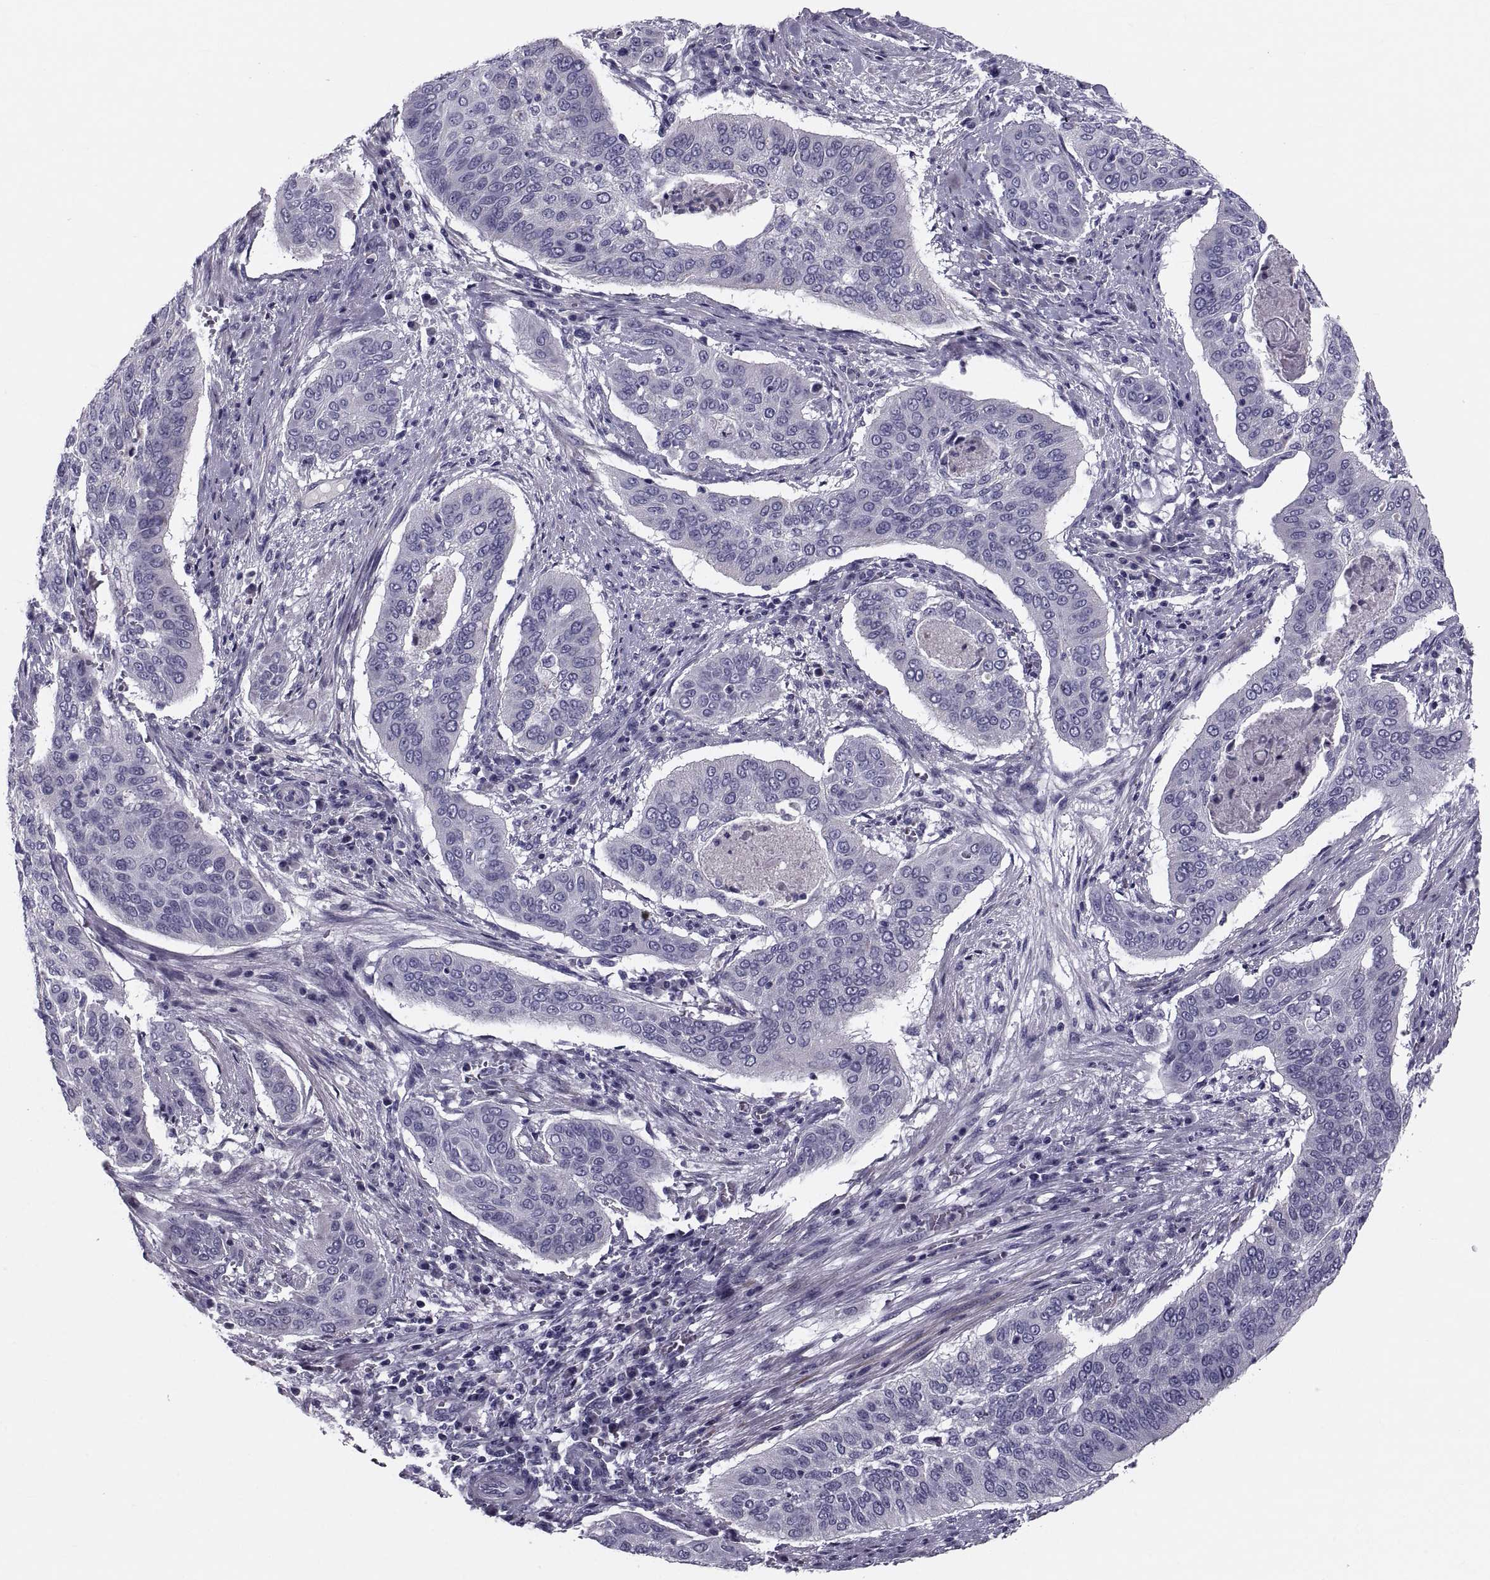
{"staining": {"intensity": "negative", "quantity": "none", "location": "none"}, "tissue": "cervical cancer", "cell_type": "Tumor cells", "image_type": "cancer", "snomed": [{"axis": "morphology", "description": "Squamous cell carcinoma, NOS"}, {"axis": "topography", "description": "Cervix"}], "caption": "Protein analysis of squamous cell carcinoma (cervical) shows no significant staining in tumor cells.", "gene": "PDZRN4", "patient": {"sex": "female", "age": 39}}